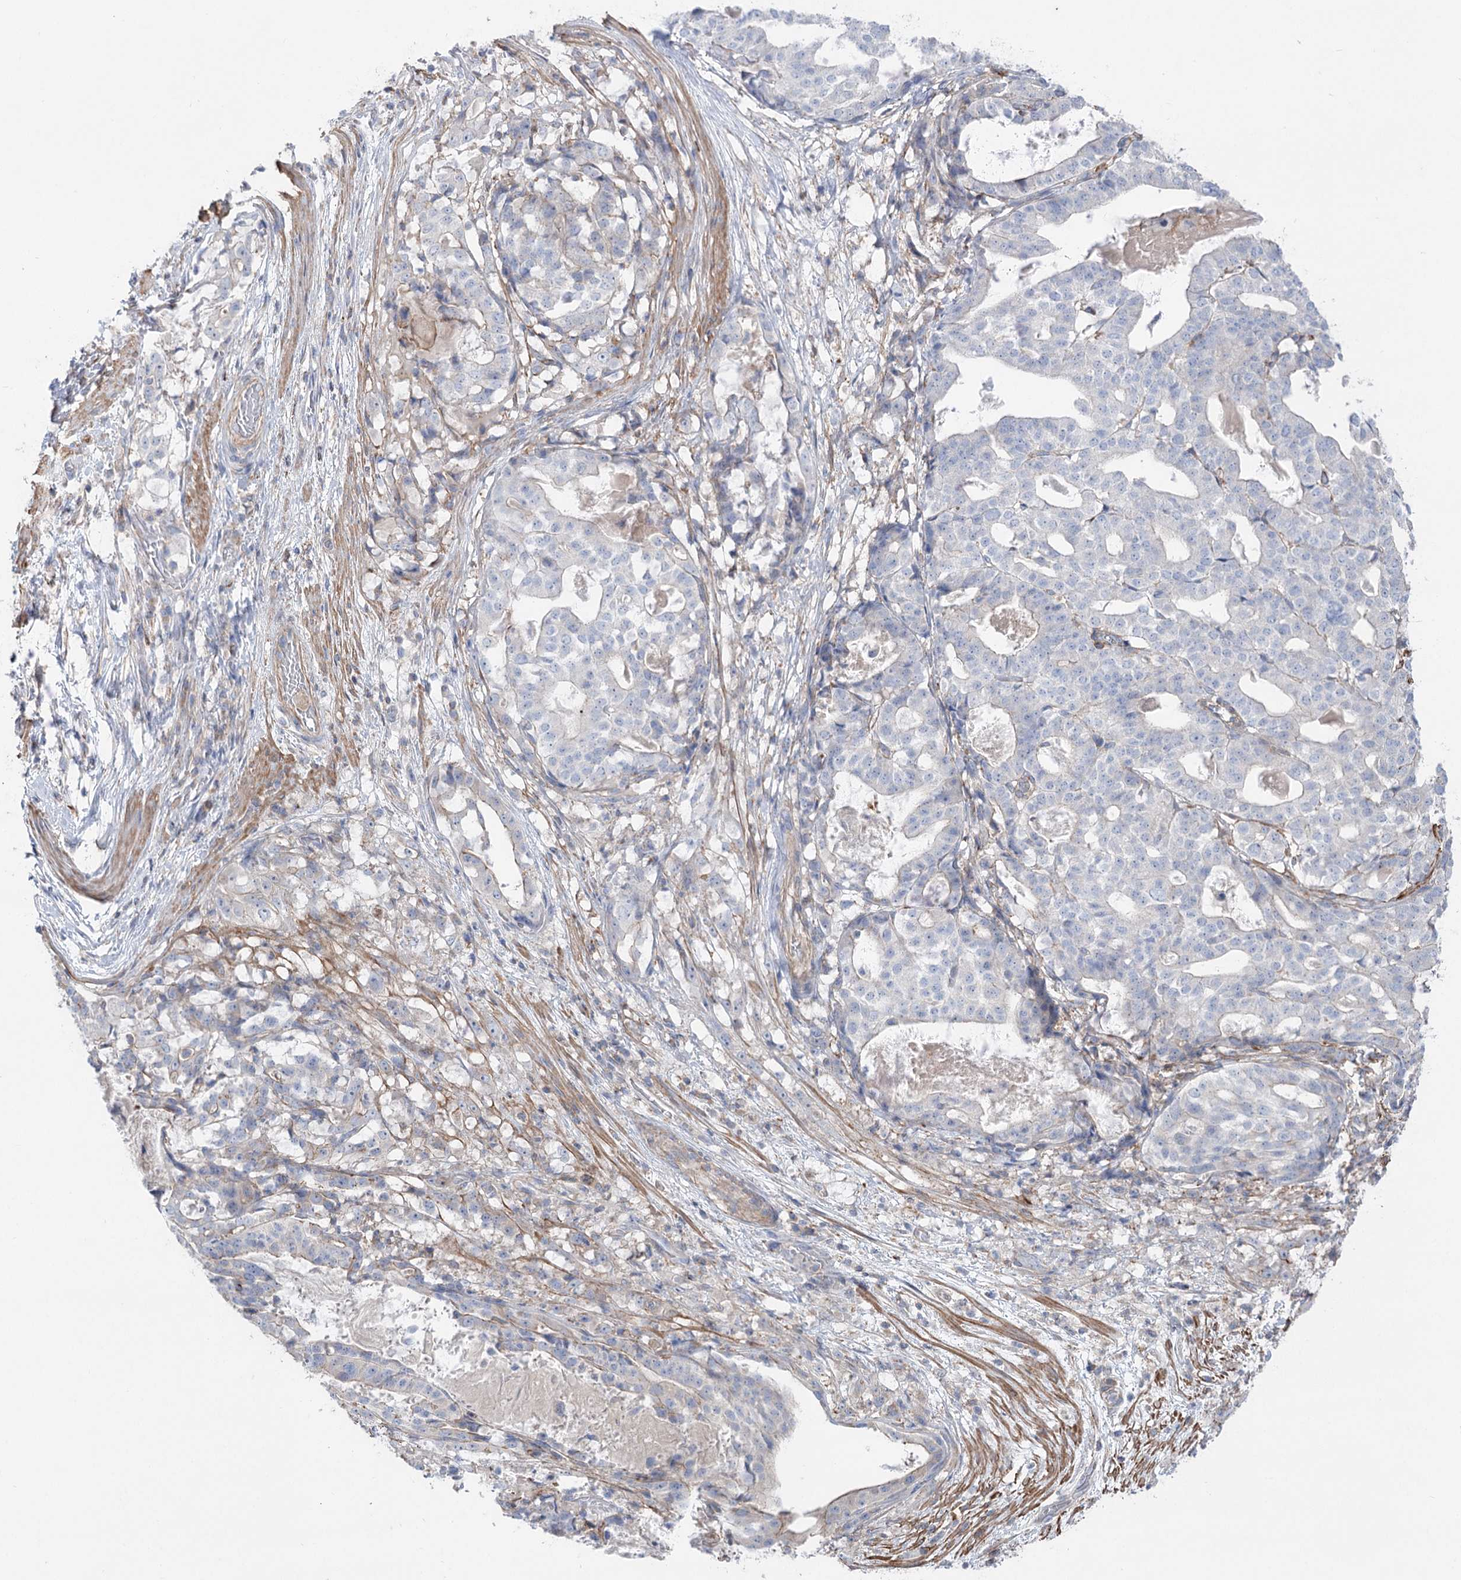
{"staining": {"intensity": "negative", "quantity": "none", "location": "none"}, "tissue": "stomach cancer", "cell_type": "Tumor cells", "image_type": "cancer", "snomed": [{"axis": "morphology", "description": "Adenocarcinoma, NOS"}, {"axis": "topography", "description": "Stomach"}], "caption": "Adenocarcinoma (stomach) stained for a protein using IHC exhibits no expression tumor cells.", "gene": "LARP1B", "patient": {"sex": "male", "age": 48}}